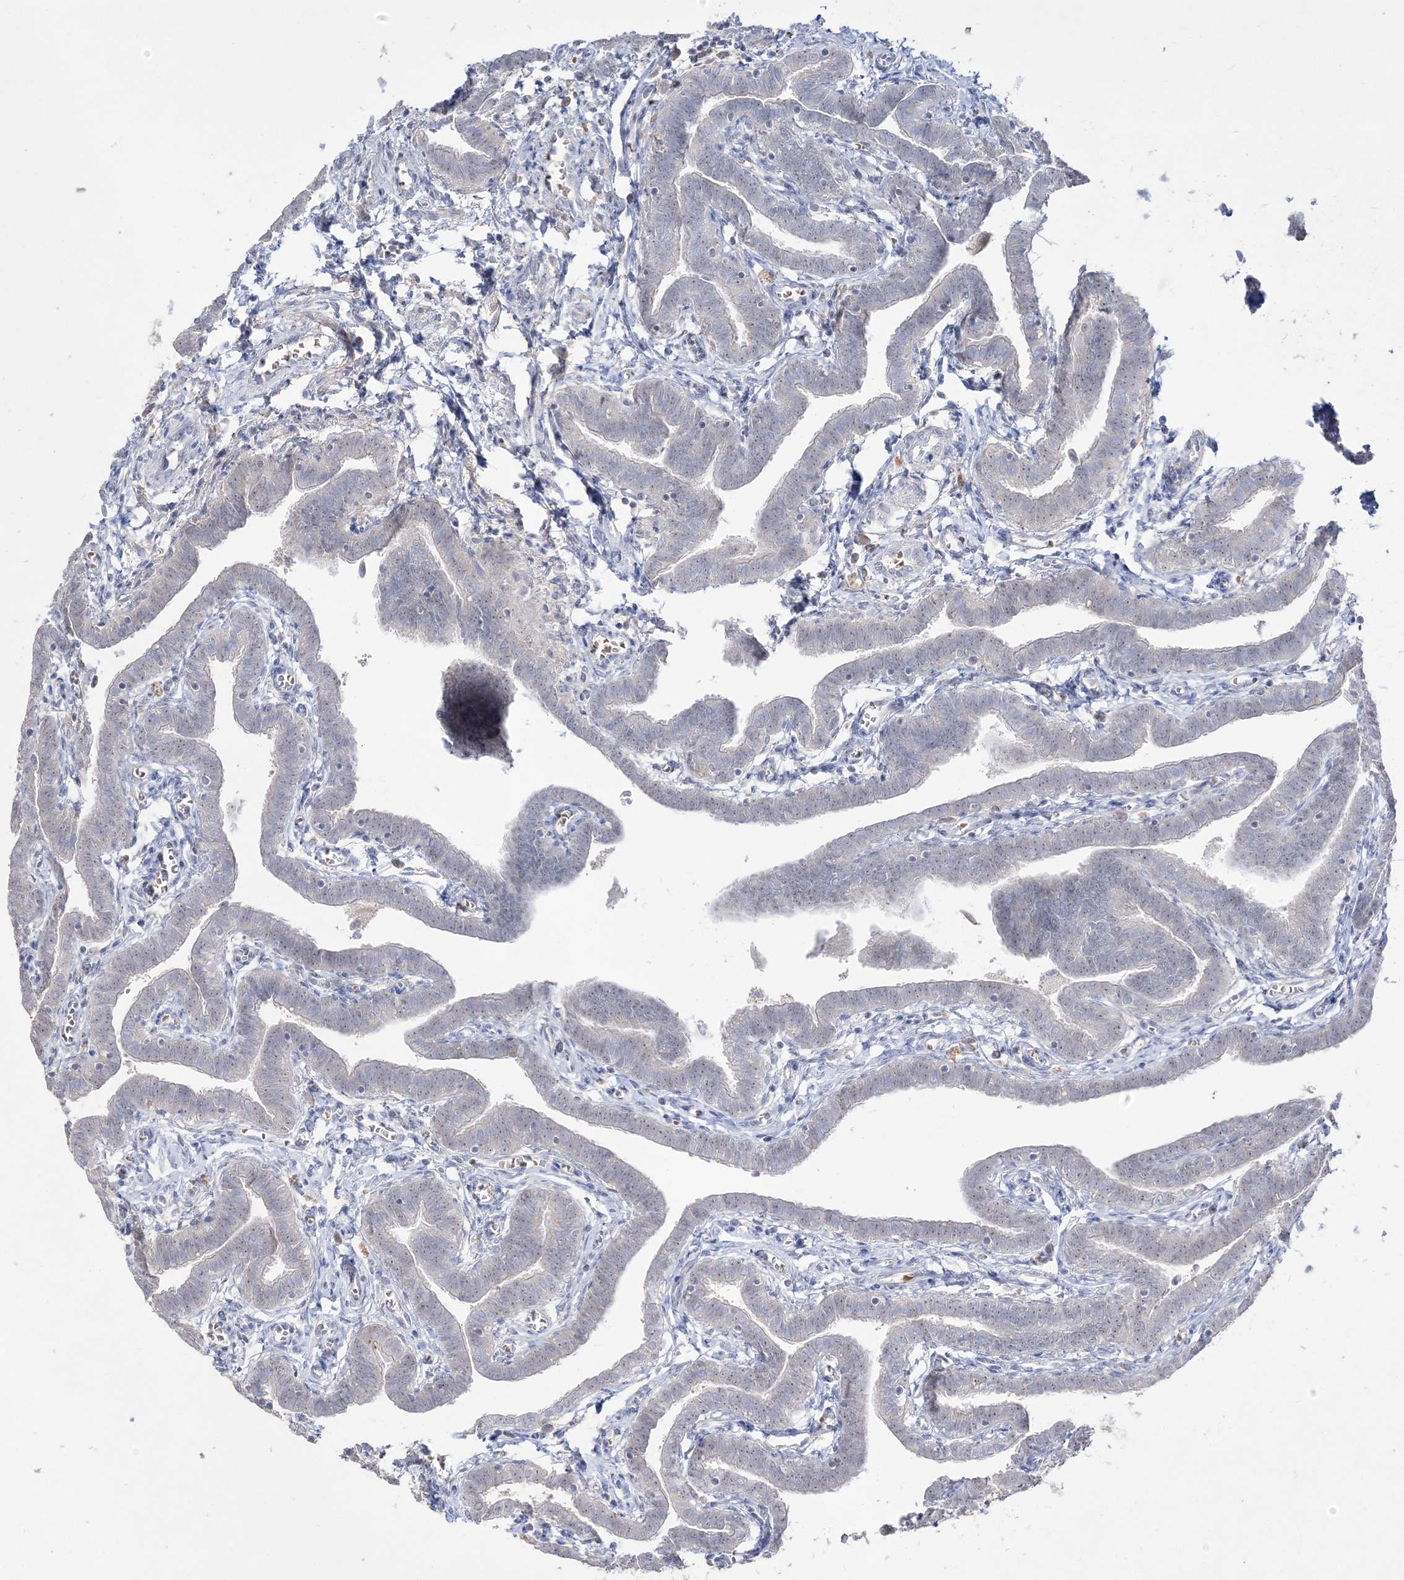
{"staining": {"intensity": "weak", "quantity": "25%-75%", "location": "nuclear"}, "tissue": "fallopian tube", "cell_type": "Glandular cells", "image_type": "normal", "snomed": [{"axis": "morphology", "description": "Normal tissue, NOS"}, {"axis": "topography", "description": "Fallopian tube"}], "caption": "Immunohistochemical staining of unremarkable human fallopian tube displays weak nuclear protein staining in about 25%-75% of glandular cells. The staining is performed using DAB brown chromogen to label protein expression. The nuclei are counter-stained blue using hematoxylin.", "gene": "NOP16", "patient": {"sex": "female", "age": 36}}